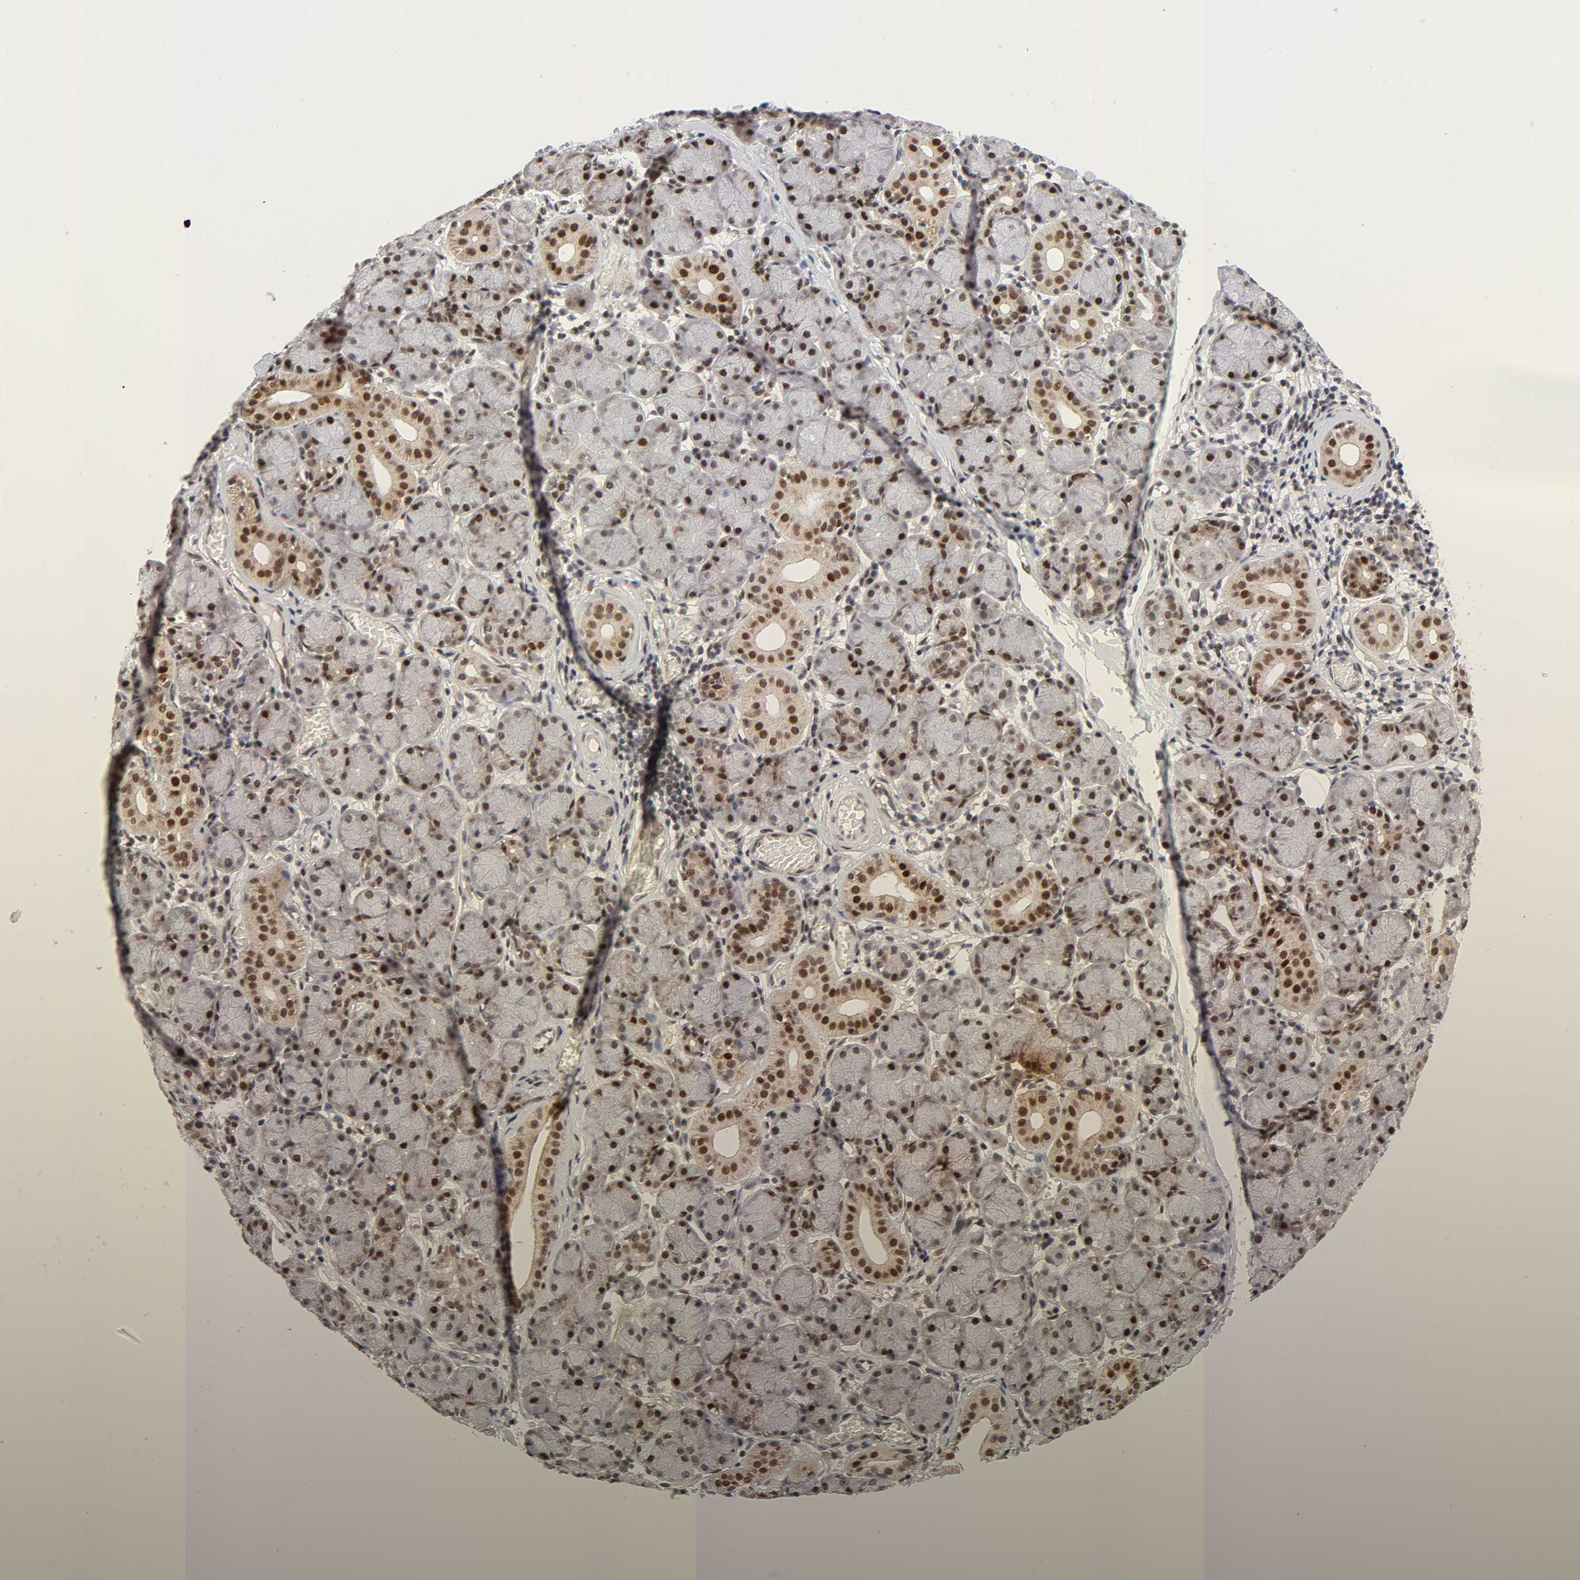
{"staining": {"intensity": "strong", "quantity": ">75%", "location": "nuclear"}, "tissue": "salivary gland", "cell_type": "Glandular cells", "image_type": "normal", "snomed": [{"axis": "morphology", "description": "Normal tissue, NOS"}, {"axis": "topography", "description": "Salivary gland"}], "caption": "Brown immunohistochemical staining in benign salivary gland shows strong nuclear expression in about >75% of glandular cells.", "gene": "STK38", "patient": {"sex": "female", "age": 24}}